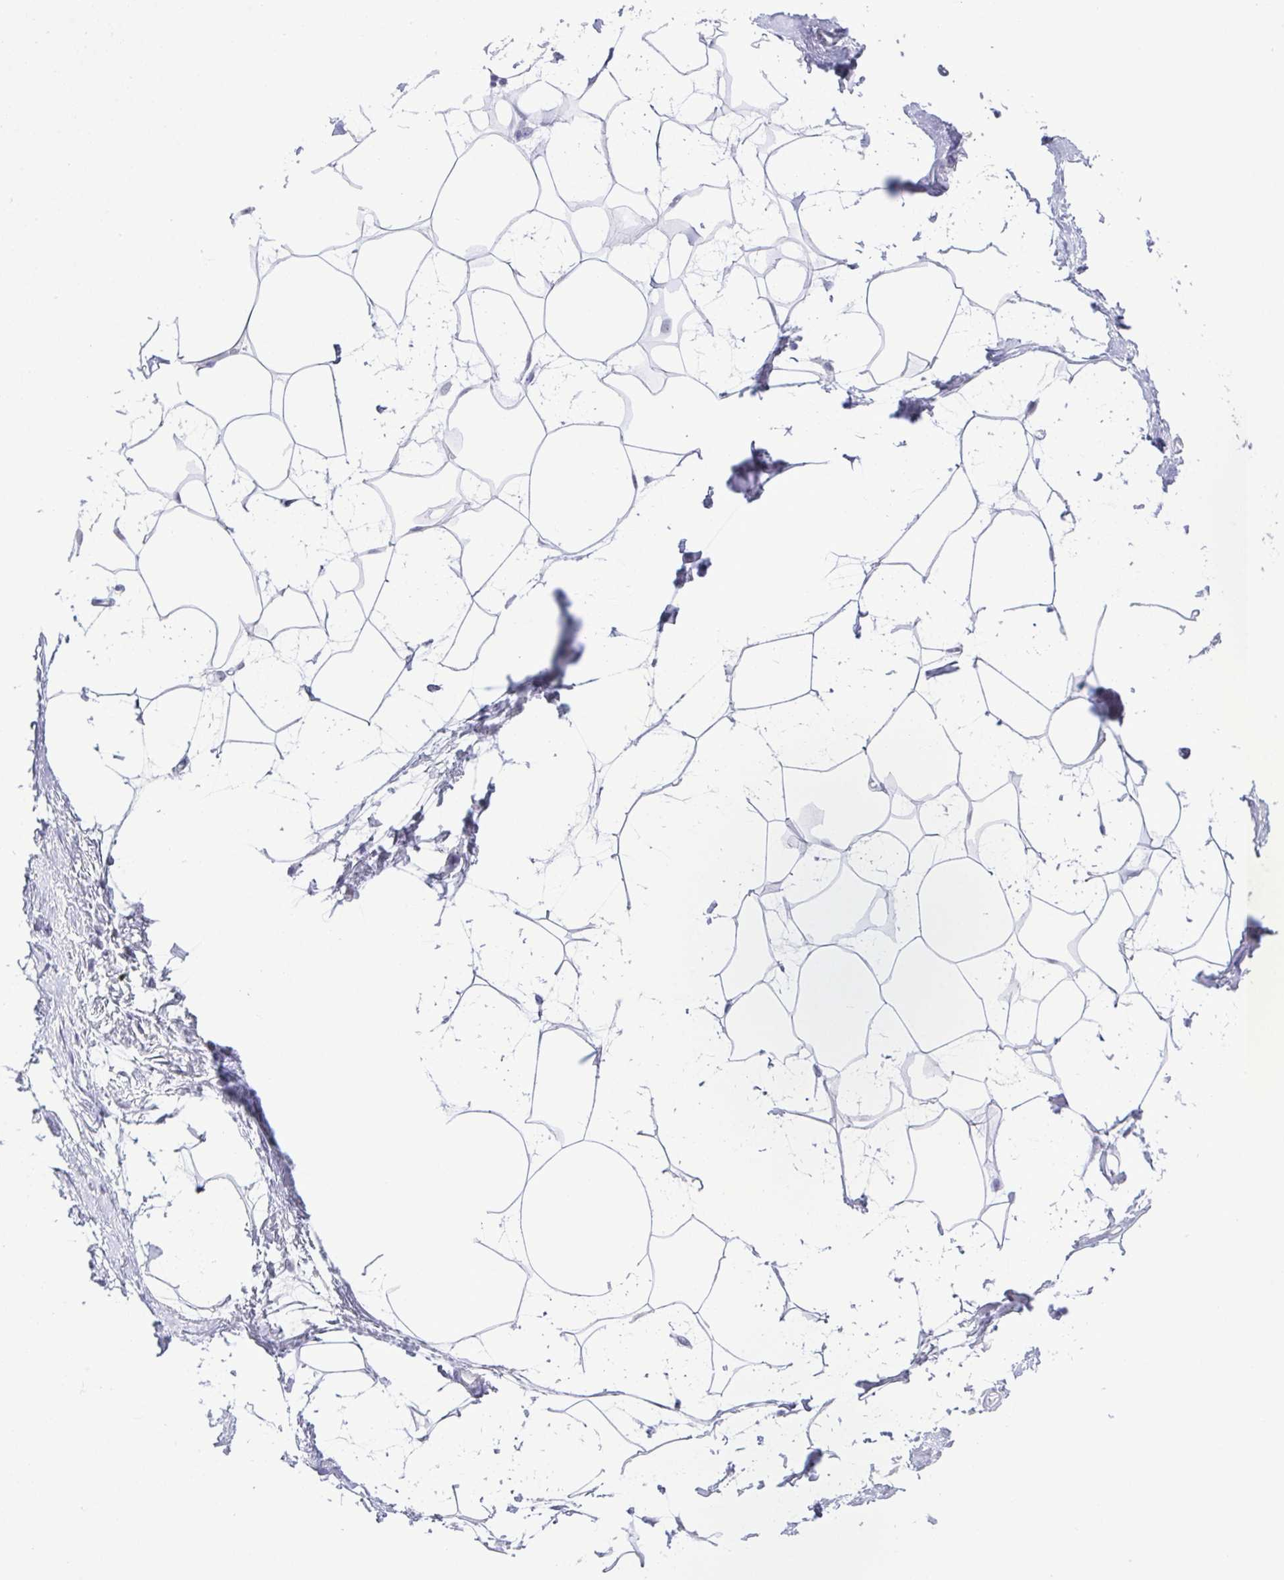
{"staining": {"intensity": "negative", "quantity": "none", "location": "none"}, "tissue": "breast", "cell_type": "Adipocytes", "image_type": "normal", "snomed": [{"axis": "morphology", "description": "Normal tissue, NOS"}, {"axis": "topography", "description": "Breast"}], "caption": "High power microscopy histopathology image of an IHC micrograph of benign breast, revealing no significant positivity in adipocytes.", "gene": "SUGP2", "patient": {"sex": "female", "age": 45}}